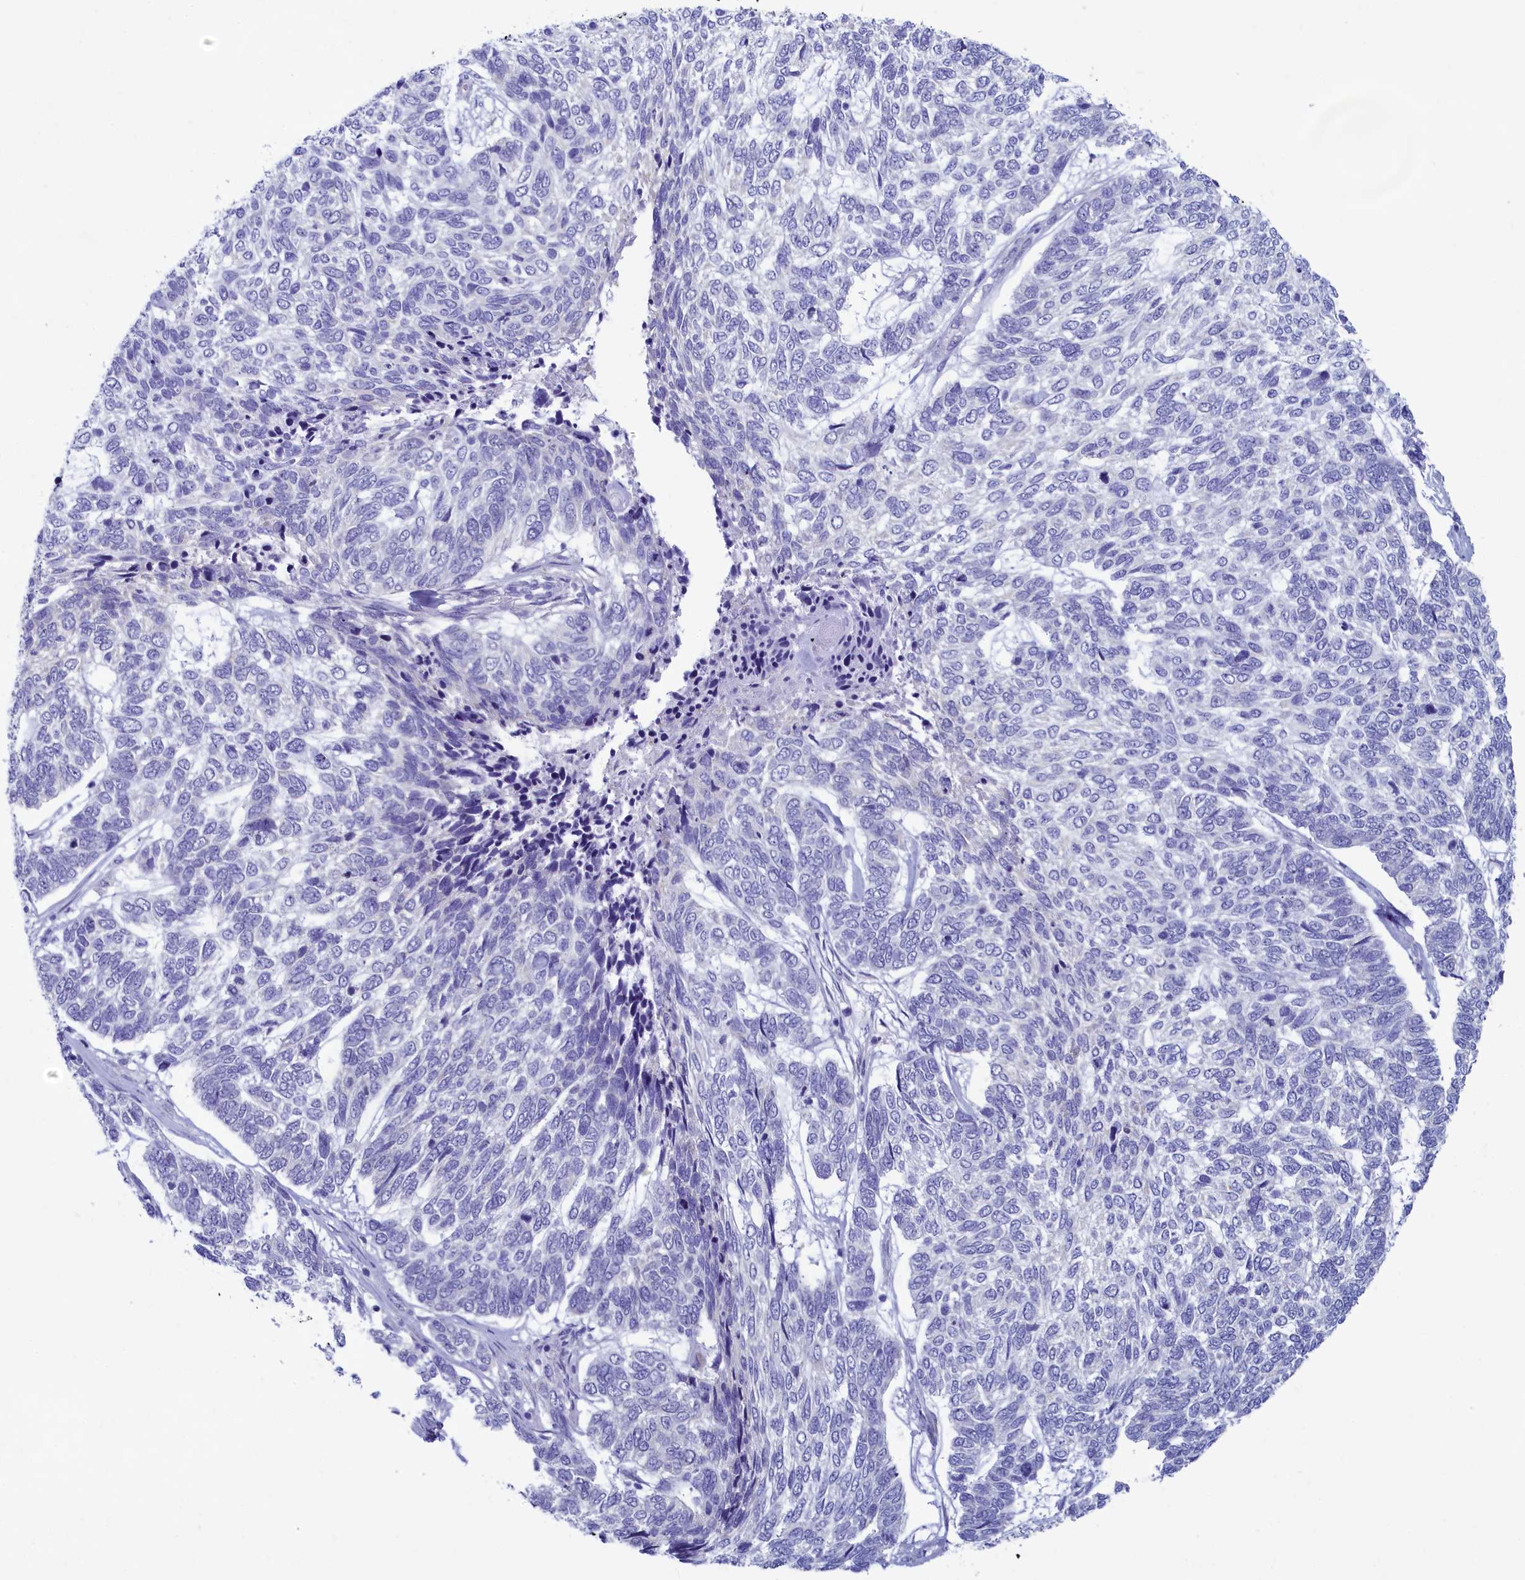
{"staining": {"intensity": "negative", "quantity": "none", "location": "none"}, "tissue": "skin cancer", "cell_type": "Tumor cells", "image_type": "cancer", "snomed": [{"axis": "morphology", "description": "Basal cell carcinoma"}, {"axis": "topography", "description": "Skin"}], "caption": "IHC photomicrograph of neoplastic tissue: skin basal cell carcinoma stained with DAB (3,3'-diaminobenzidine) demonstrates no significant protein expression in tumor cells.", "gene": "SKA3", "patient": {"sex": "female", "age": 65}}